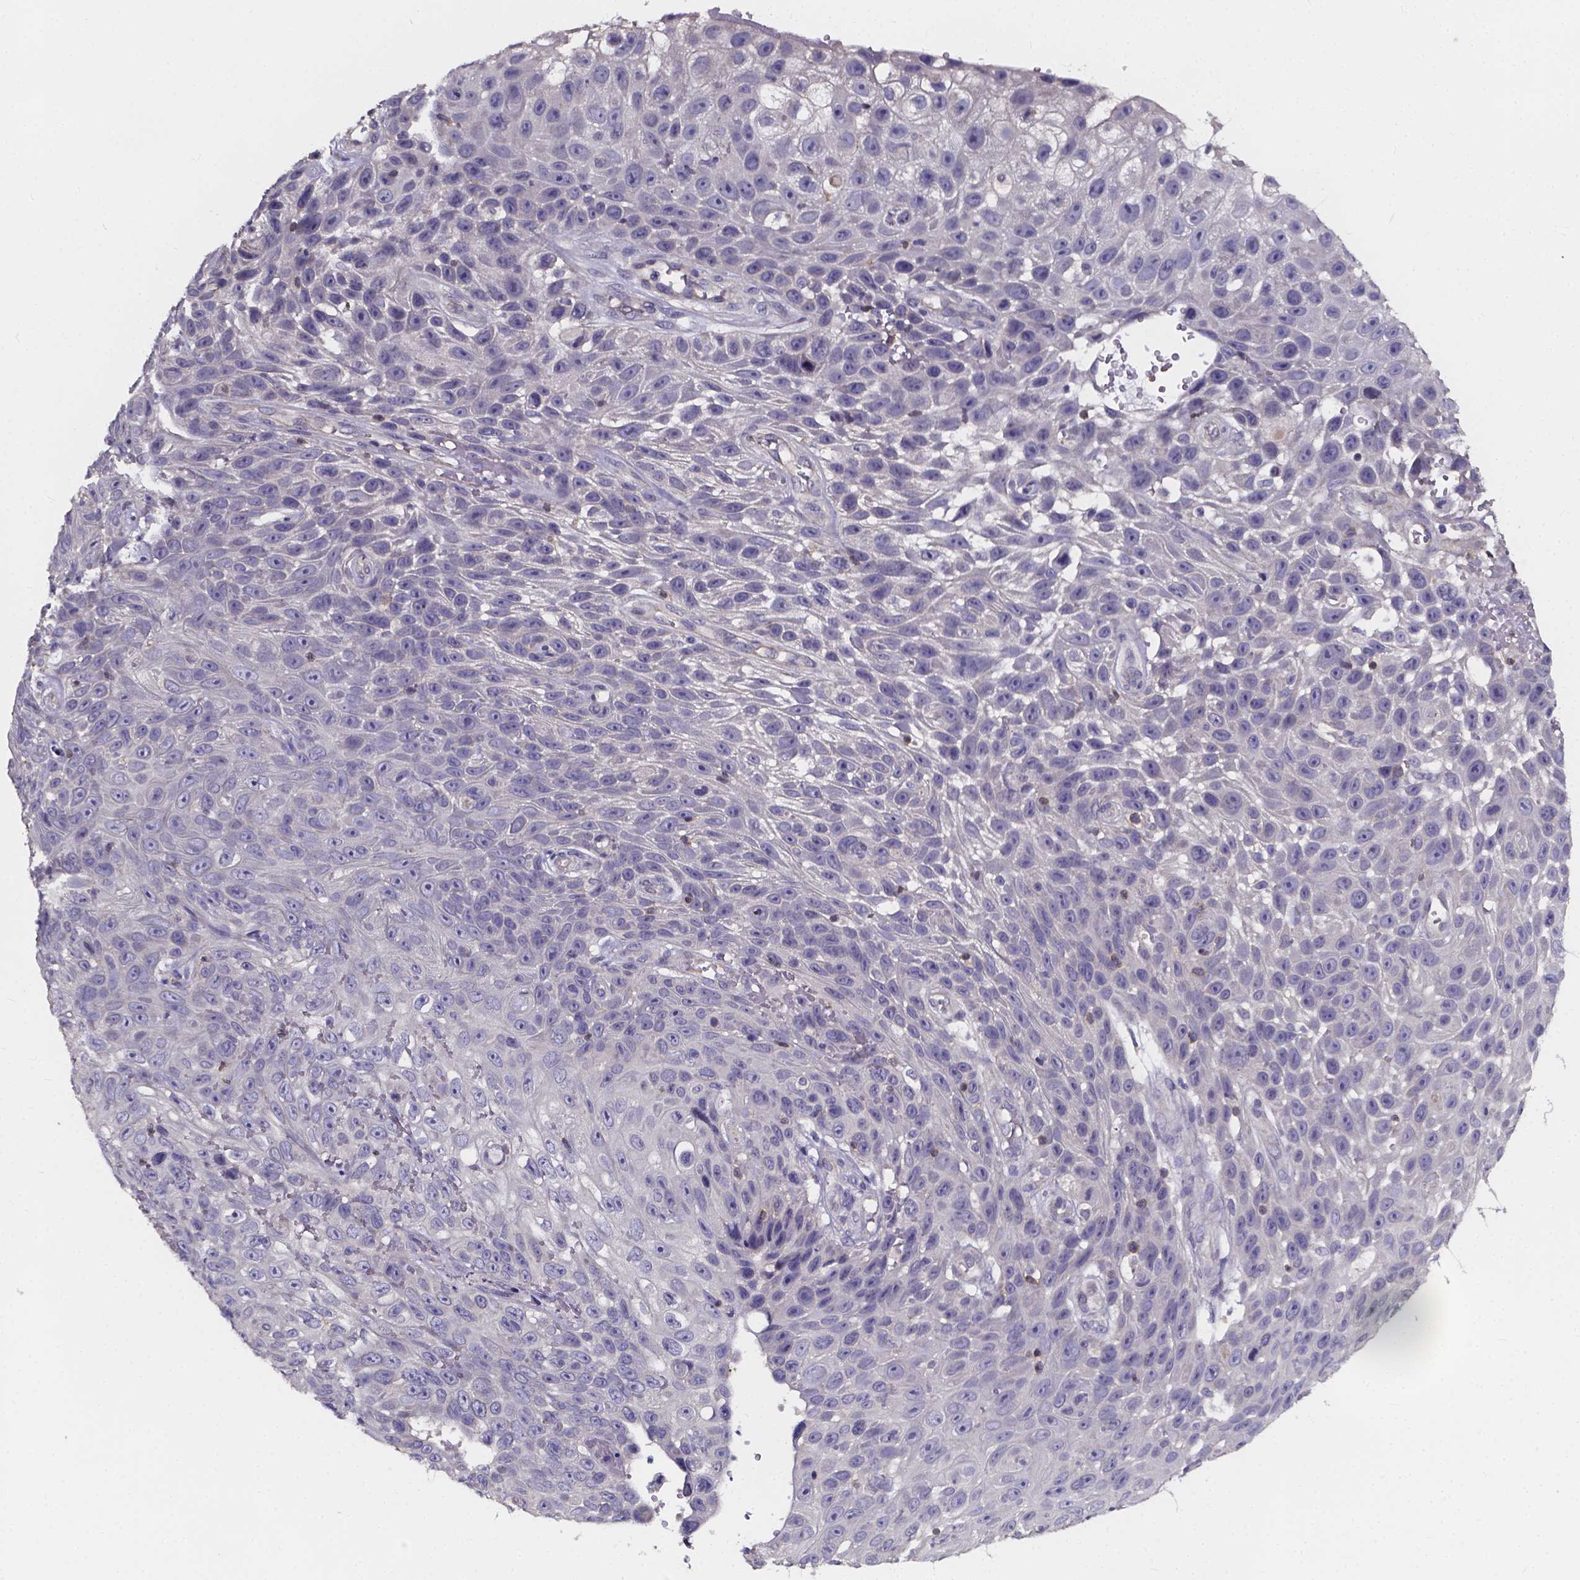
{"staining": {"intensity": "negative", "quantity": "none", "location": "none"}, "tissue": "skin cancer", "cell_type": "Tumor cells", "image_type": "cancer", "snomed": [{"axis": "morphology", "description": "Squamous cell carcinoma, NOS"}, {"axis": "topography", "description": "Skin"}], "caption": "DAB (3,3'-diaminobenzidine) immunohistochemical staining of skin cancer (squamous cell carcinoma) demonstrates no significant expression in tumor cells. The staining was performed using DAB (3,3'-diaminobenzidine) to visualize the protein expression in brown, while the nuclei were stained in blue with hematoxylin (Magnification: 20x).", "gene": "THEMIS", "patient": {"sex": "male", "age": 82}}